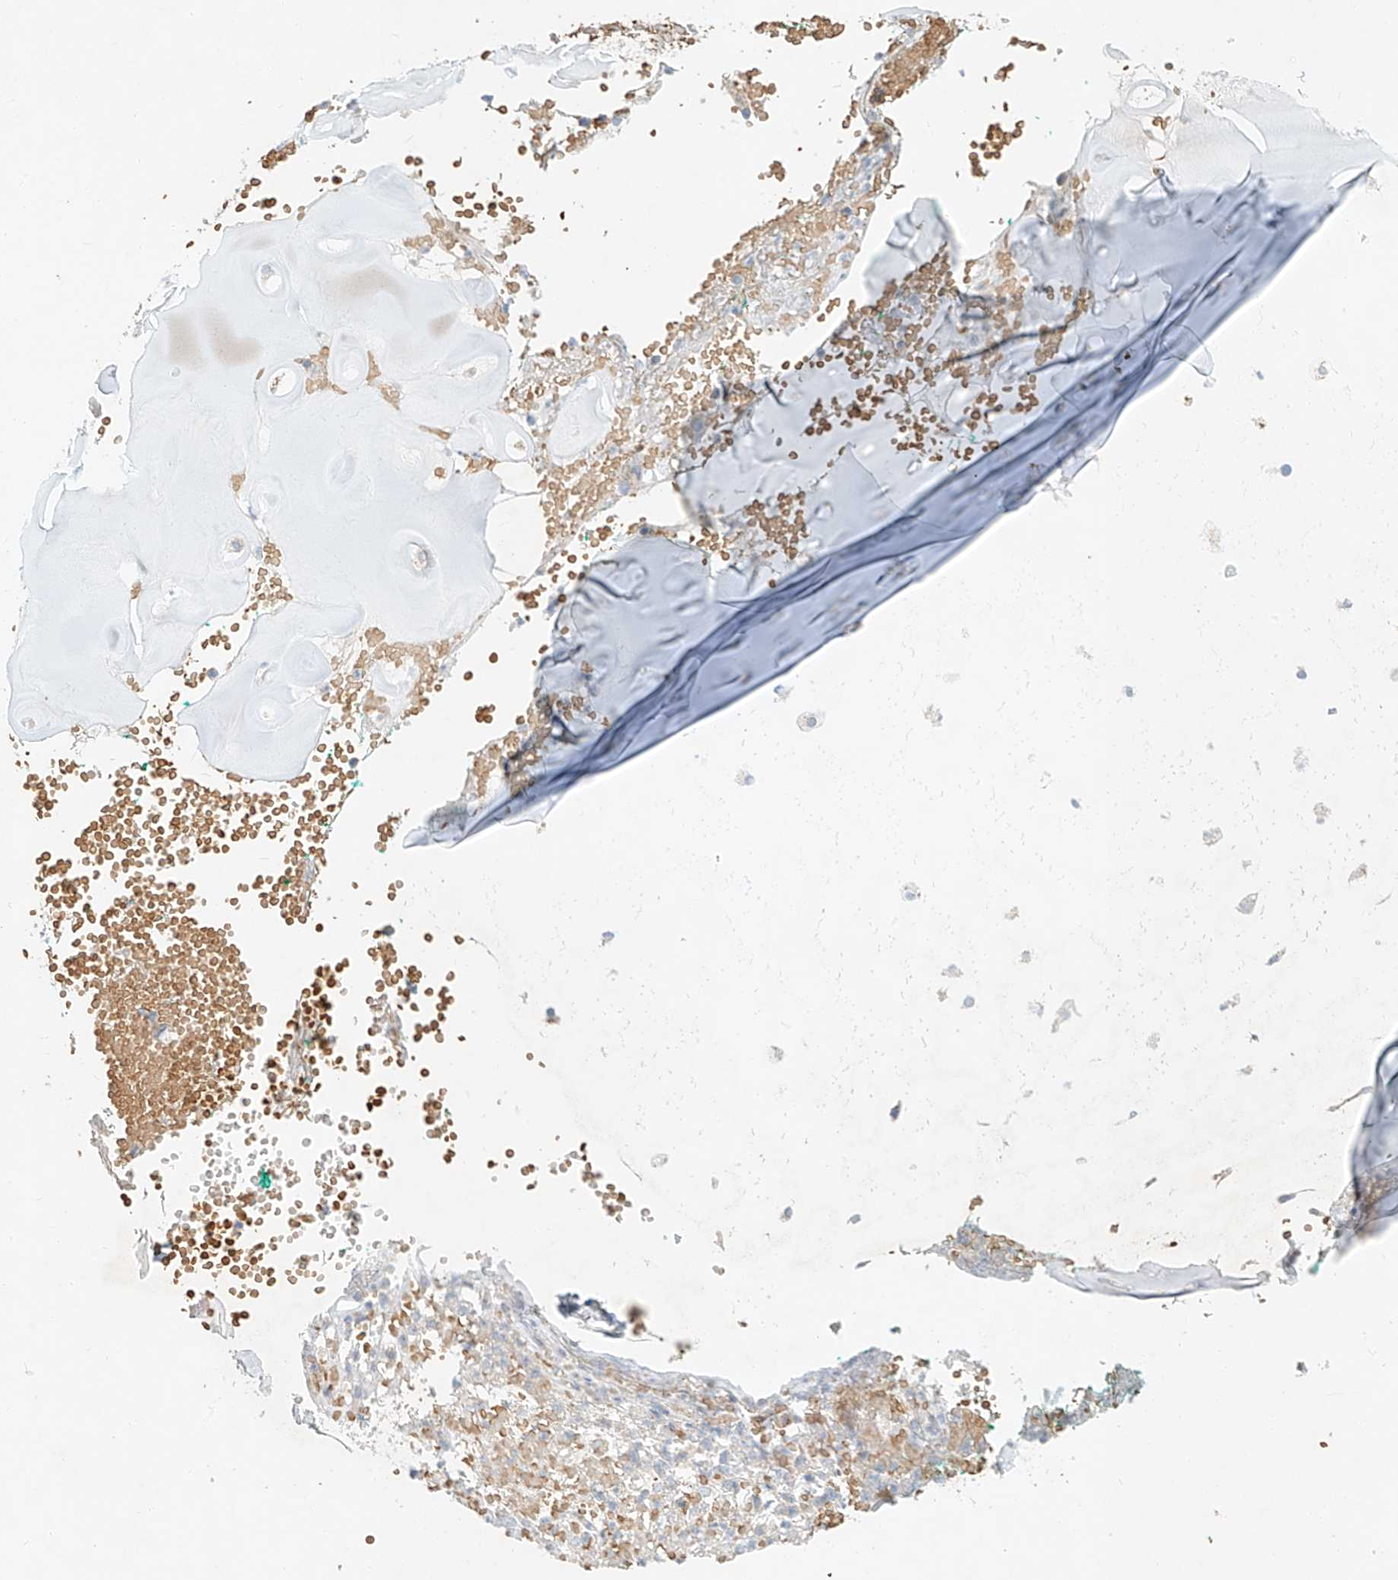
{"staining": {"intensity": "negative", "quantity": "none", "location": "none"}, "tissue": "soft tissue", "cell_type": "Chondrocytes", "image_type": "normal", "snomed": [{"axis": "morphology", "description": "Normal tissue, NOS"}, {"axis": "morphology", "description": "Basal cell carcinoma"}, {"axis": "topography", "description": "Cartilage tissue"}, {"axis": "topography", "description": "Nasopharynx"}, {"axis": "topography", "description": "Oral tissue"}], "caption": "This photomicrograph is of benign soft tissue stained with IHC to label a protein in brown with the nuclei are counter-stained blue. There is no positivity in chondrocytes.", "gene": "SYTL3", "patient": {"sex": "female", "age": 77}}